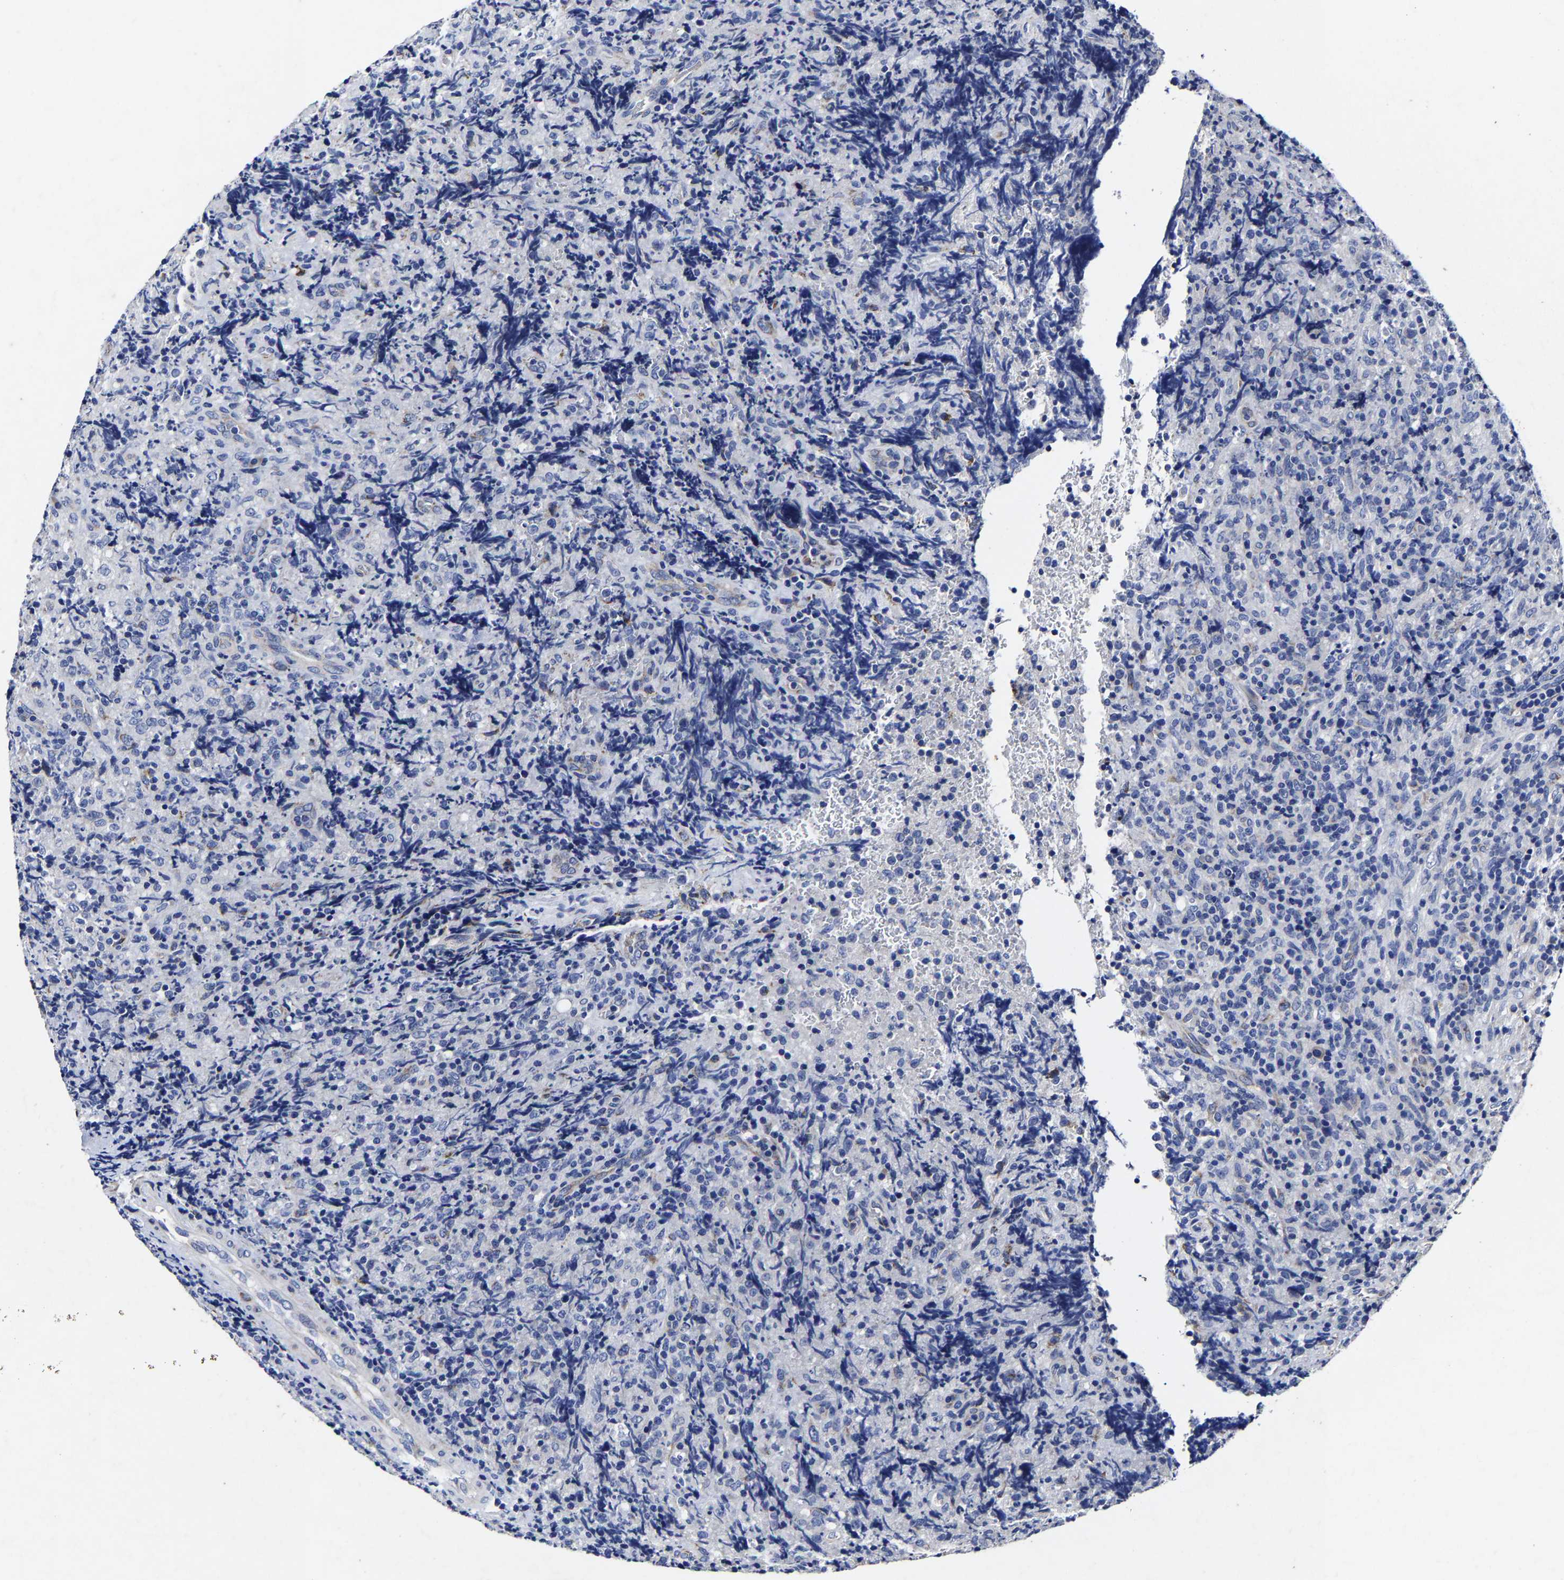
{"staining": {"intensity": "negative", "quantity": "none", "location": "none"}, "tissue": "lymphoma", "cell_type": "Tumor cells", "image_type": "cancer", "snomed": [{"axis": "morphology", "description": "Malignant lymphoma, non-Hodgkin's type, High grade"}, {"axis": "topography", "description": "Tonsil"}], "caption": "DAB immunohistochemical staining of malignant lymphoma, non-Hodgkin's type (high-grade) displays no significant staining in tumor cells.", "gene": "AASS", "patient": {"sex": "female", "age": 36}}